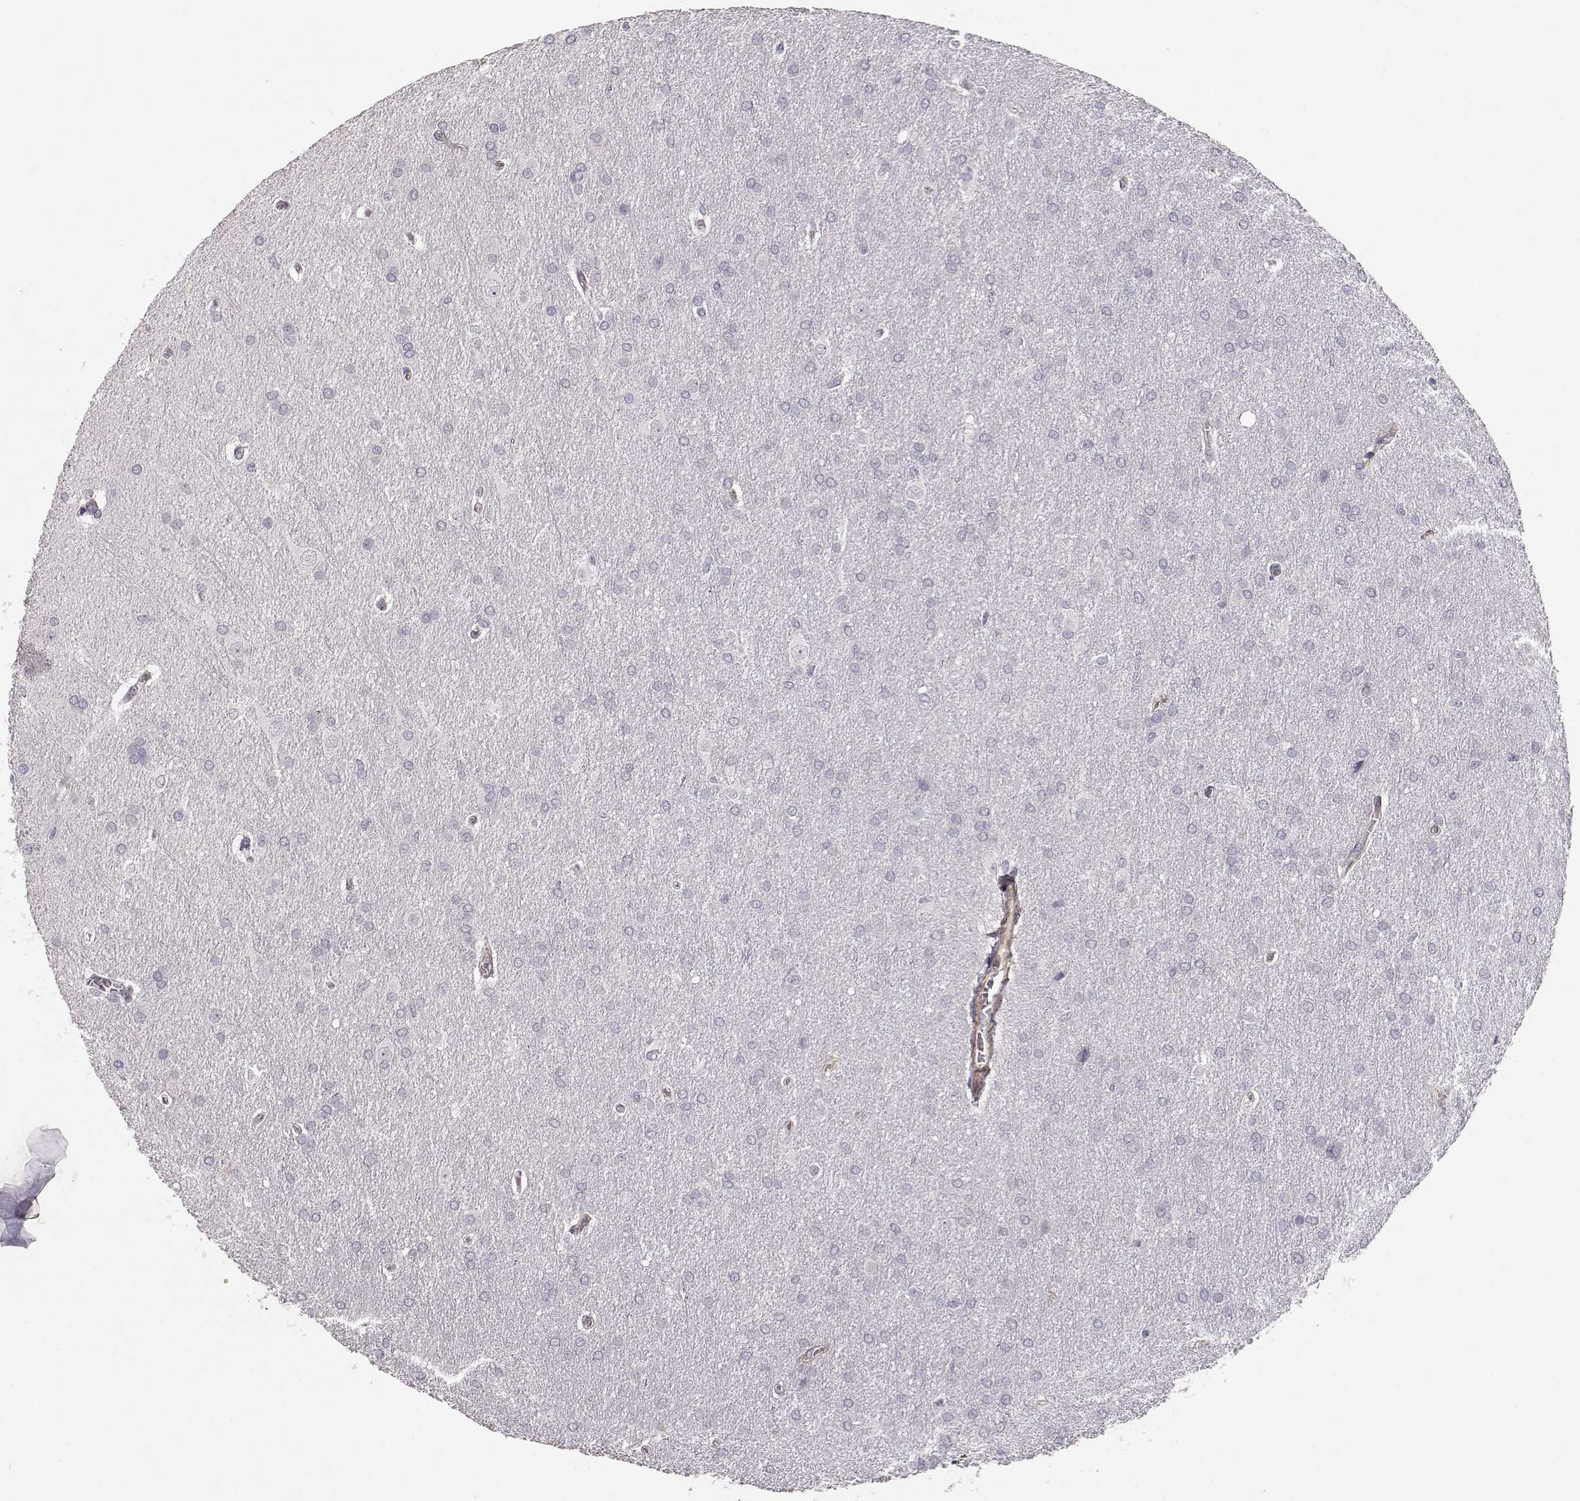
{"staining": {"intensity": "negative", "quantity": "none", "location": "none"}, "tissue": "glioma", "cell_type": "Tumor cells", "image_type": "cancer", "snomed": [{"axis": "morphology", "description": "Glioma, malignant, Low grade"}, {"axis": "topography", "description": "Brain"}], "caption": "Tumor cells show no significant protein expression in glioma. (DAB immunohistochemistry, high magnification).", "gene": "LAMA5", "patient": {"sex": "female", "age": 32}}